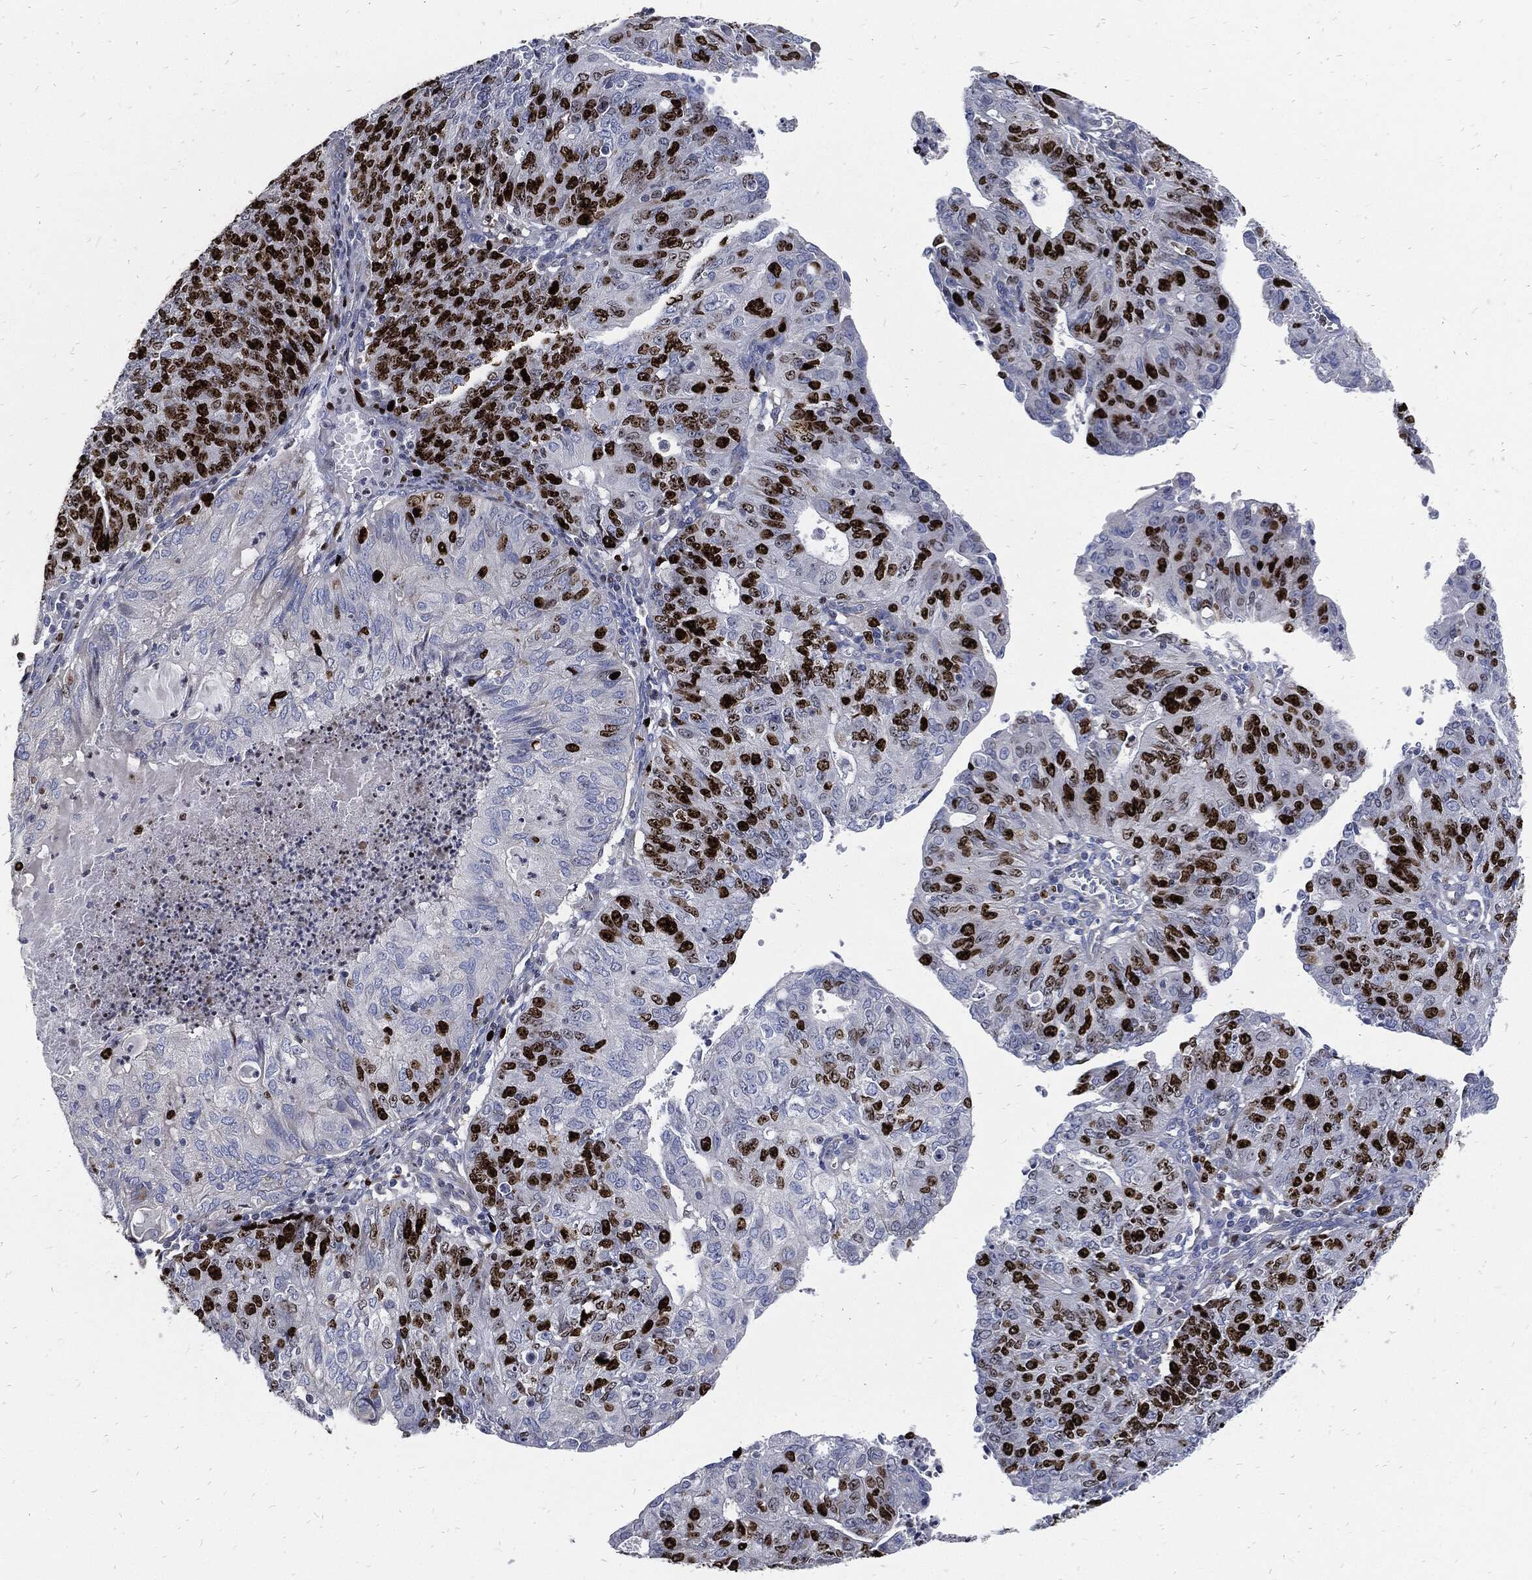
{"staining": {"intensity": "strong", "quantity": "25%-75%", "location": "nuclear"}, "tissue": "endometrial cancer", "cell_type": "Tumor cells", "image_type": "cancer", "snomed": [{"axis": "morphology", "description": "Adenocarcinoma, NOS"}, {"axis": "topography", "description": "Endometrium"}], "caption": "IHC photomicrograph of human endometrial cancer stained for a protein (brown), which demonstrates high levels of strong nuclear expression in approximately 25%-75% of tumor cells.", "gene": "MKI67", "patient": {"sex": "female", "age": 82}}